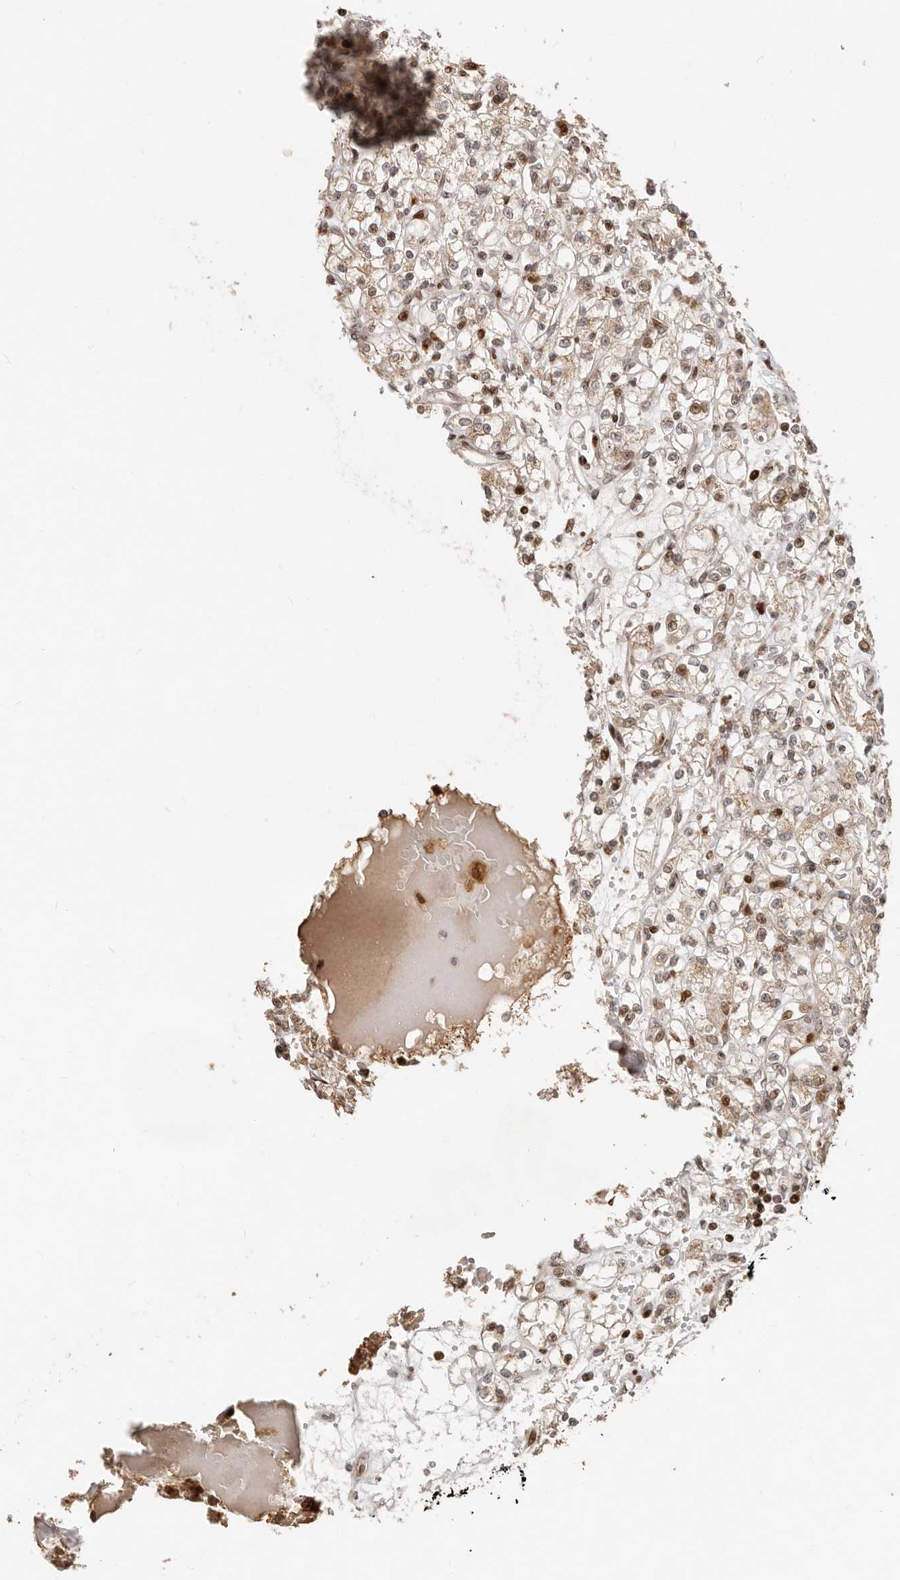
{"staining": {"intensity": "moderate", "quantity": "25%-75%", "location": "cytoplasmic/membranous,nuclear"}, "tissue": "renal cancer", "cell_type": "Tumor cells", "image_type": "cancer", "snomed": [{"axis": "morphology", "description": "Adenocarcinoma, NOS"}, {"axis": "topography", "description": "Kidney"}], "caption": "A high-resolution photomicrograph shows IHC staining of renal cancer, which demonstrates moderate cytoplasmic/membranous and nuclear expression in approximately 25%-75% of tumor cells.", "gene": "TRIM4", "patient": {"sex": "female", "age": 59}}